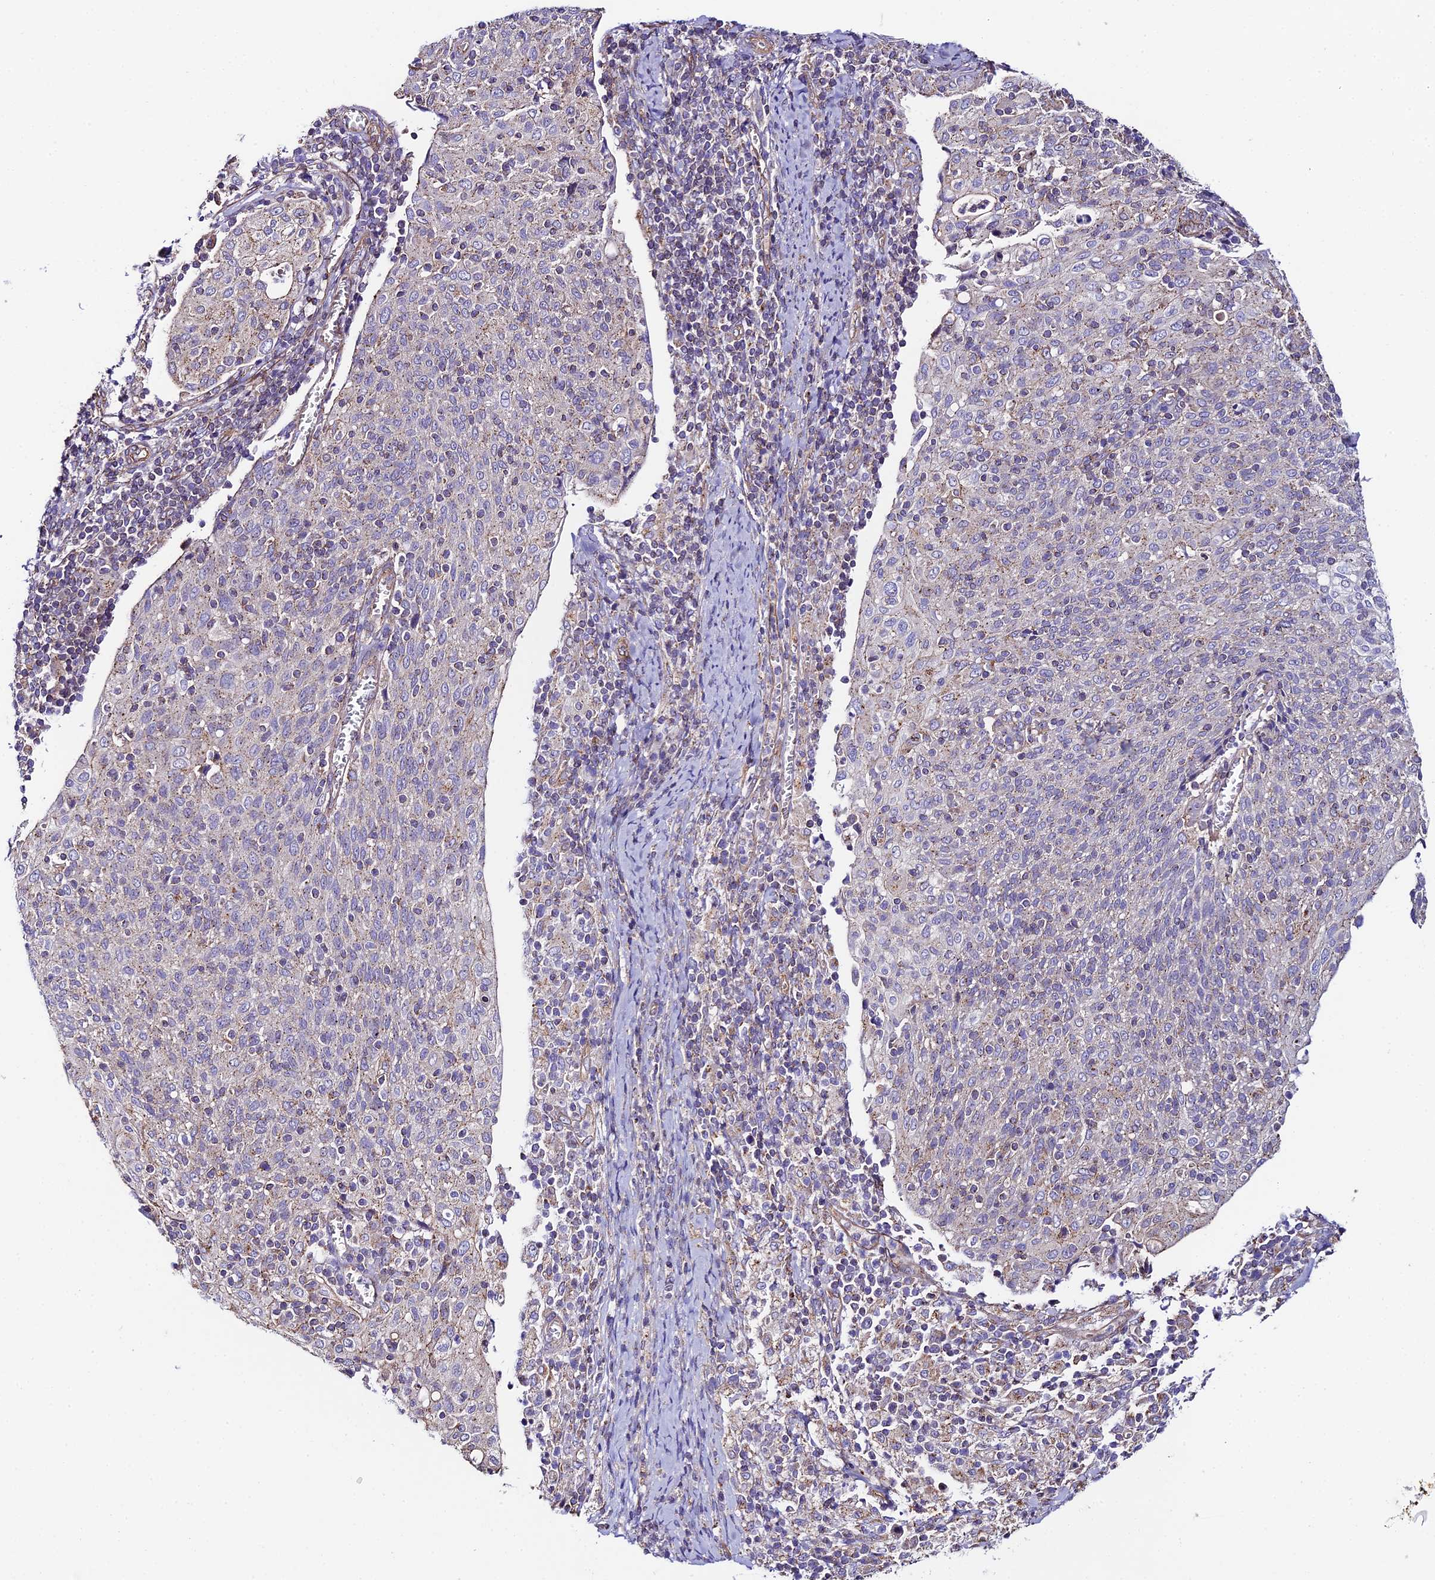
{"staining": {"intensity": "weak", "quantity": "<25%", "location": "cytoplasmic/membranous"}, "tissue": "cervical cancer", "cell_type": "Tumor cells", "image_type": "cancer", "snomed": [{"axis": "morphology", "description": "Squamous cell carcinoma, NOS"}, {"axis": "topography", "description": "Cervix"}], "caption": "Immunohistochemistry (IHC) photomicrograph of neoplastic tissue: cervical cancer stained with DAB (3,3'-diaminobenzidine) exhibits no significant protein expression in tumor cells.", "gene": "QRFP", "patient": {"sex": "female", "age": 52}}